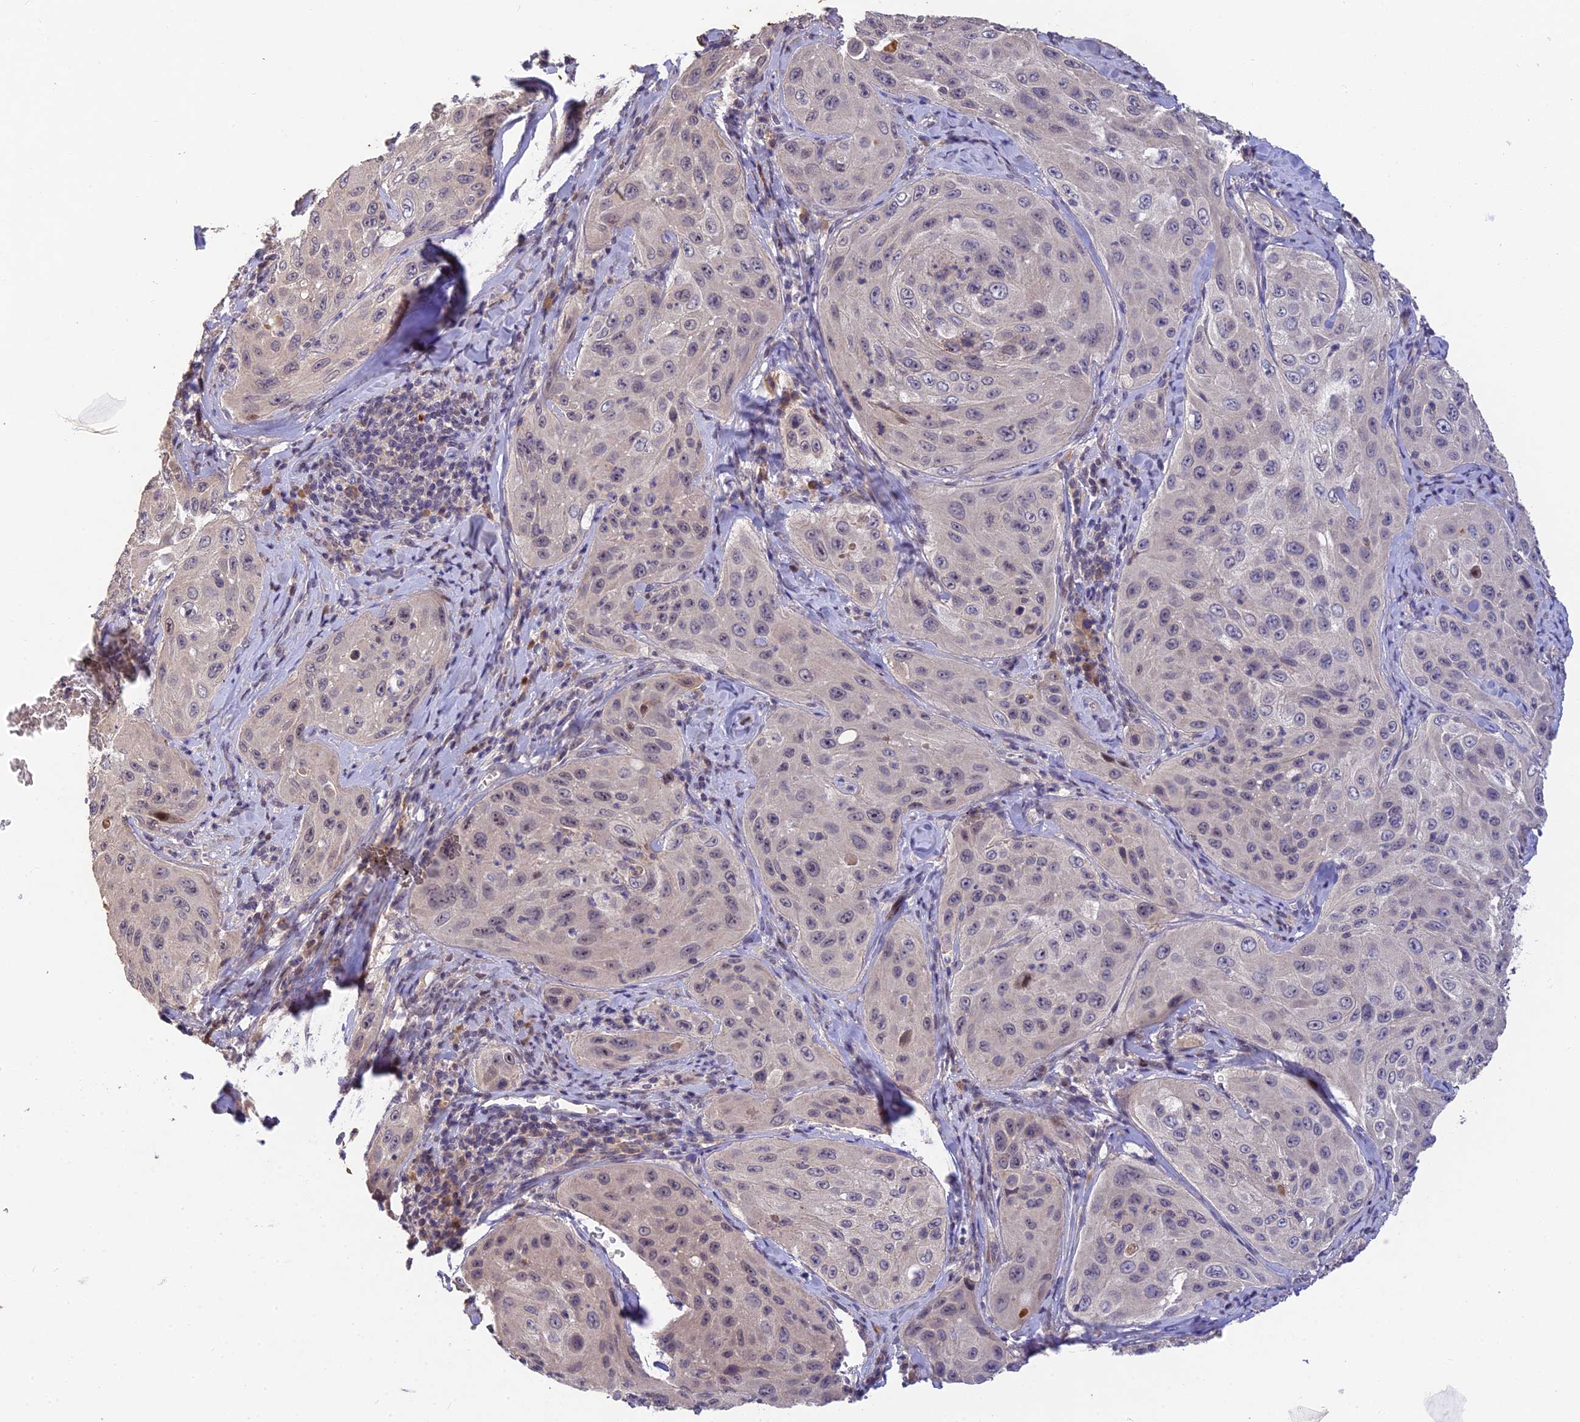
{"staining": {"intensity": "weak", "quantity": "<25%", "location": "nuclear"}, "tissue": "cervical cancer", "cell_type": "Tumor cells", "image_type": "cancer", "snomed": [{"axis": "morphology", "description": "Squamous cell carcinoma, NOS"}, {"axis": "topography", "description": "Cervix"}], "caption": "The image shows no staining of tumor cells in cervical cancer (squamous cell carcinoma). The staining was performed using DAB to visualize the protein expression in brown, while the nuclei were stained in blue with hematoxylin (Magnification: 20x).", "gene": "DENND5B", "patient": {"sex": "female", "age": 42}}